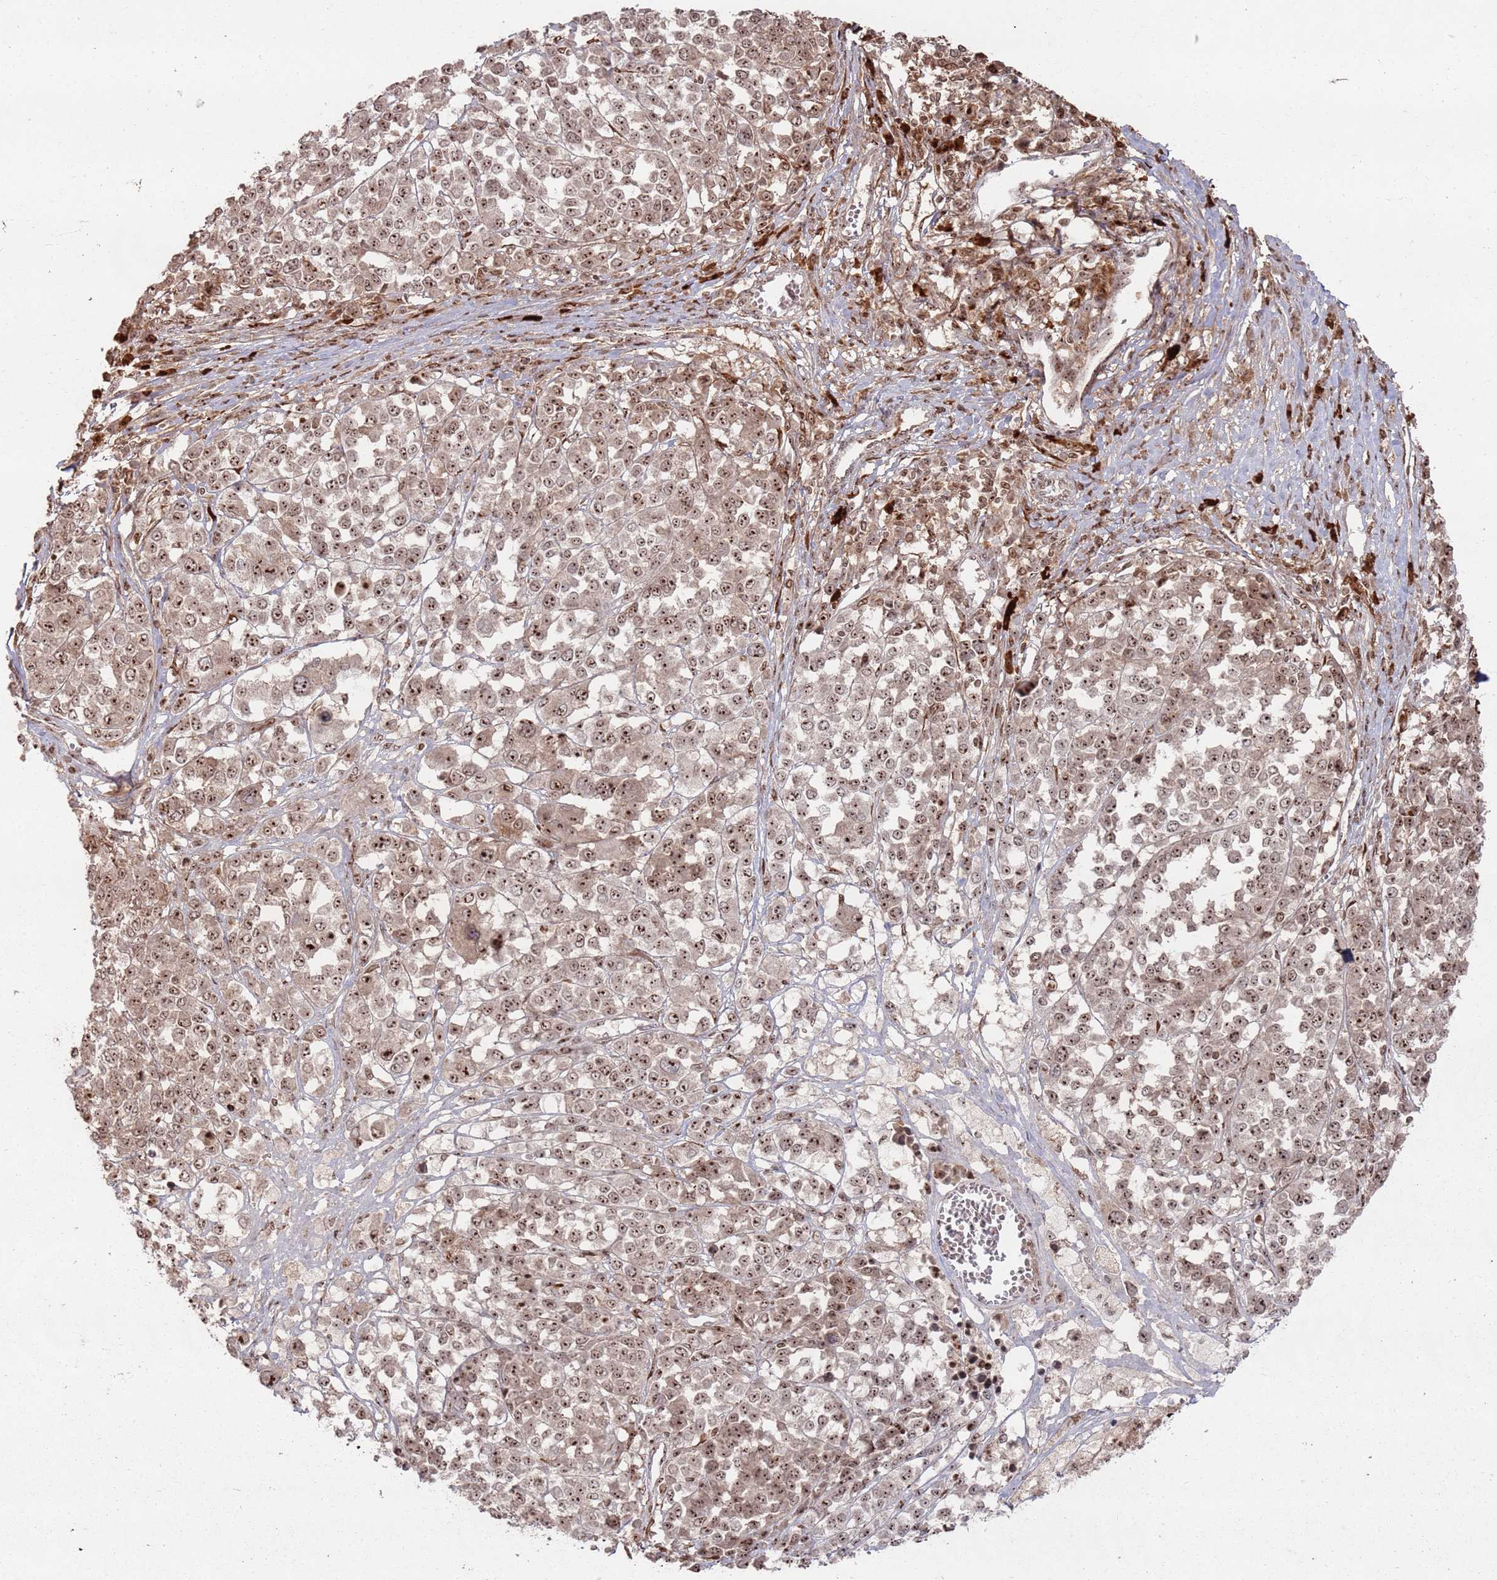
{"staining": {"intensity": "moderate", "quantity": ">75%", "location": "nuclear"}, "tissue": "melanoma", "cell_type": "Tumor cells", "image_type": "cancer", "snomed": [{"axis": "morphology", "description": "Malignant melanoma, Metastatic site"}, {"axis": "topography", "description": "Lymph node"}], "caption": "Protein staining demonstrates moderate nuclear positivity in approximately >75% of tumor cells in melanoma.", "gene": "UTP11", "patient": {"sex": "male", "age": 44}}